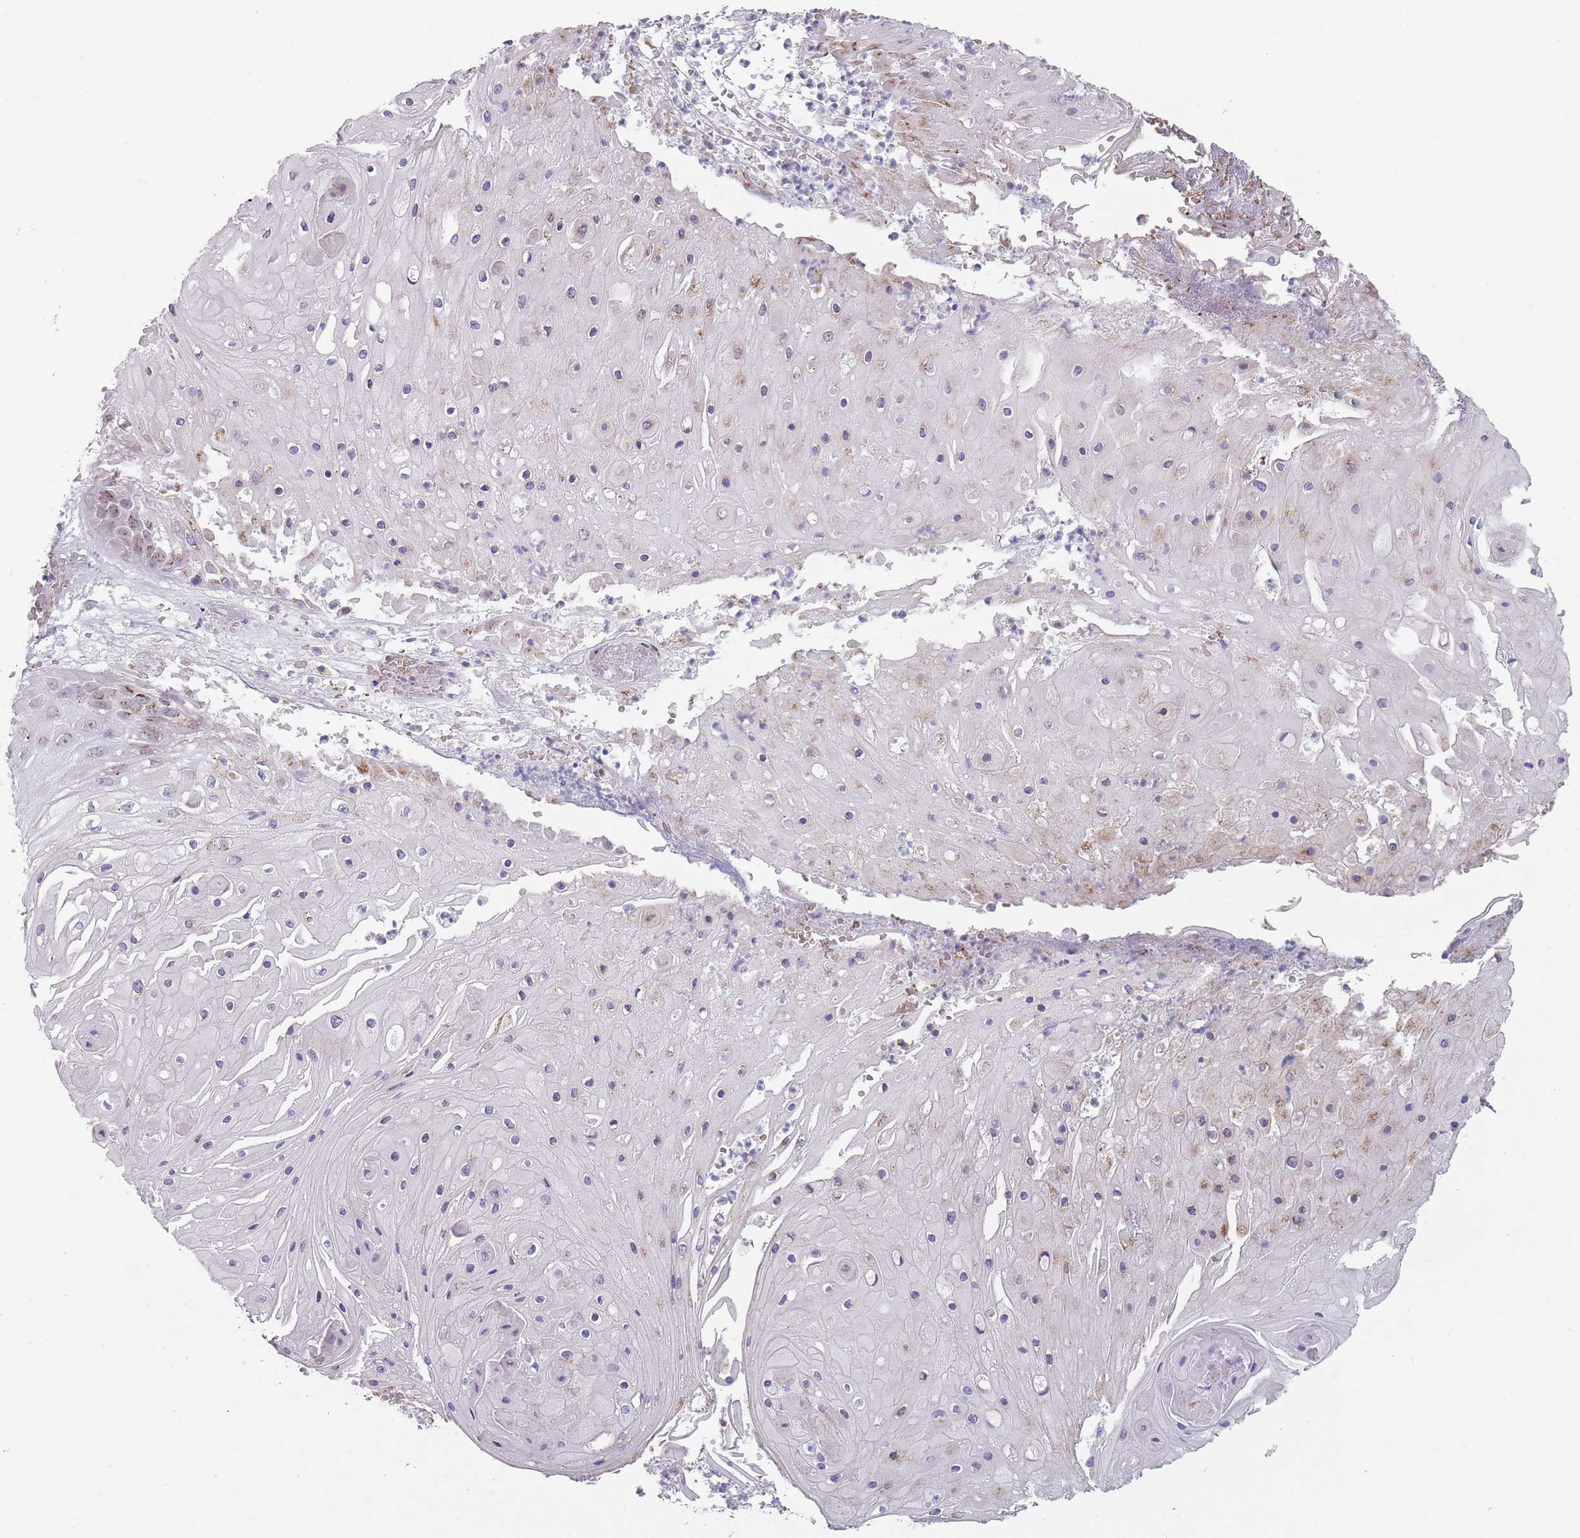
{"staining": {"intensity": "weak", "quantity": "<25%", "location": "cytoplasmic/membranous"}, "tissue": "skin cancer", "cell_type": "Tumor cells", "image_type": "cancer", "snomed": [{"axis": "morphology", "description": "Squamous cell carcinoma, NOS"}, {"axis": "topography", "description": "Skin"}], "caption": "A histopathology image of skin cancer stained for a protein shows no brown staining in tumor cells.", "gene": "MAN1B1", "patient": {"sex": "male", "age": 70}}